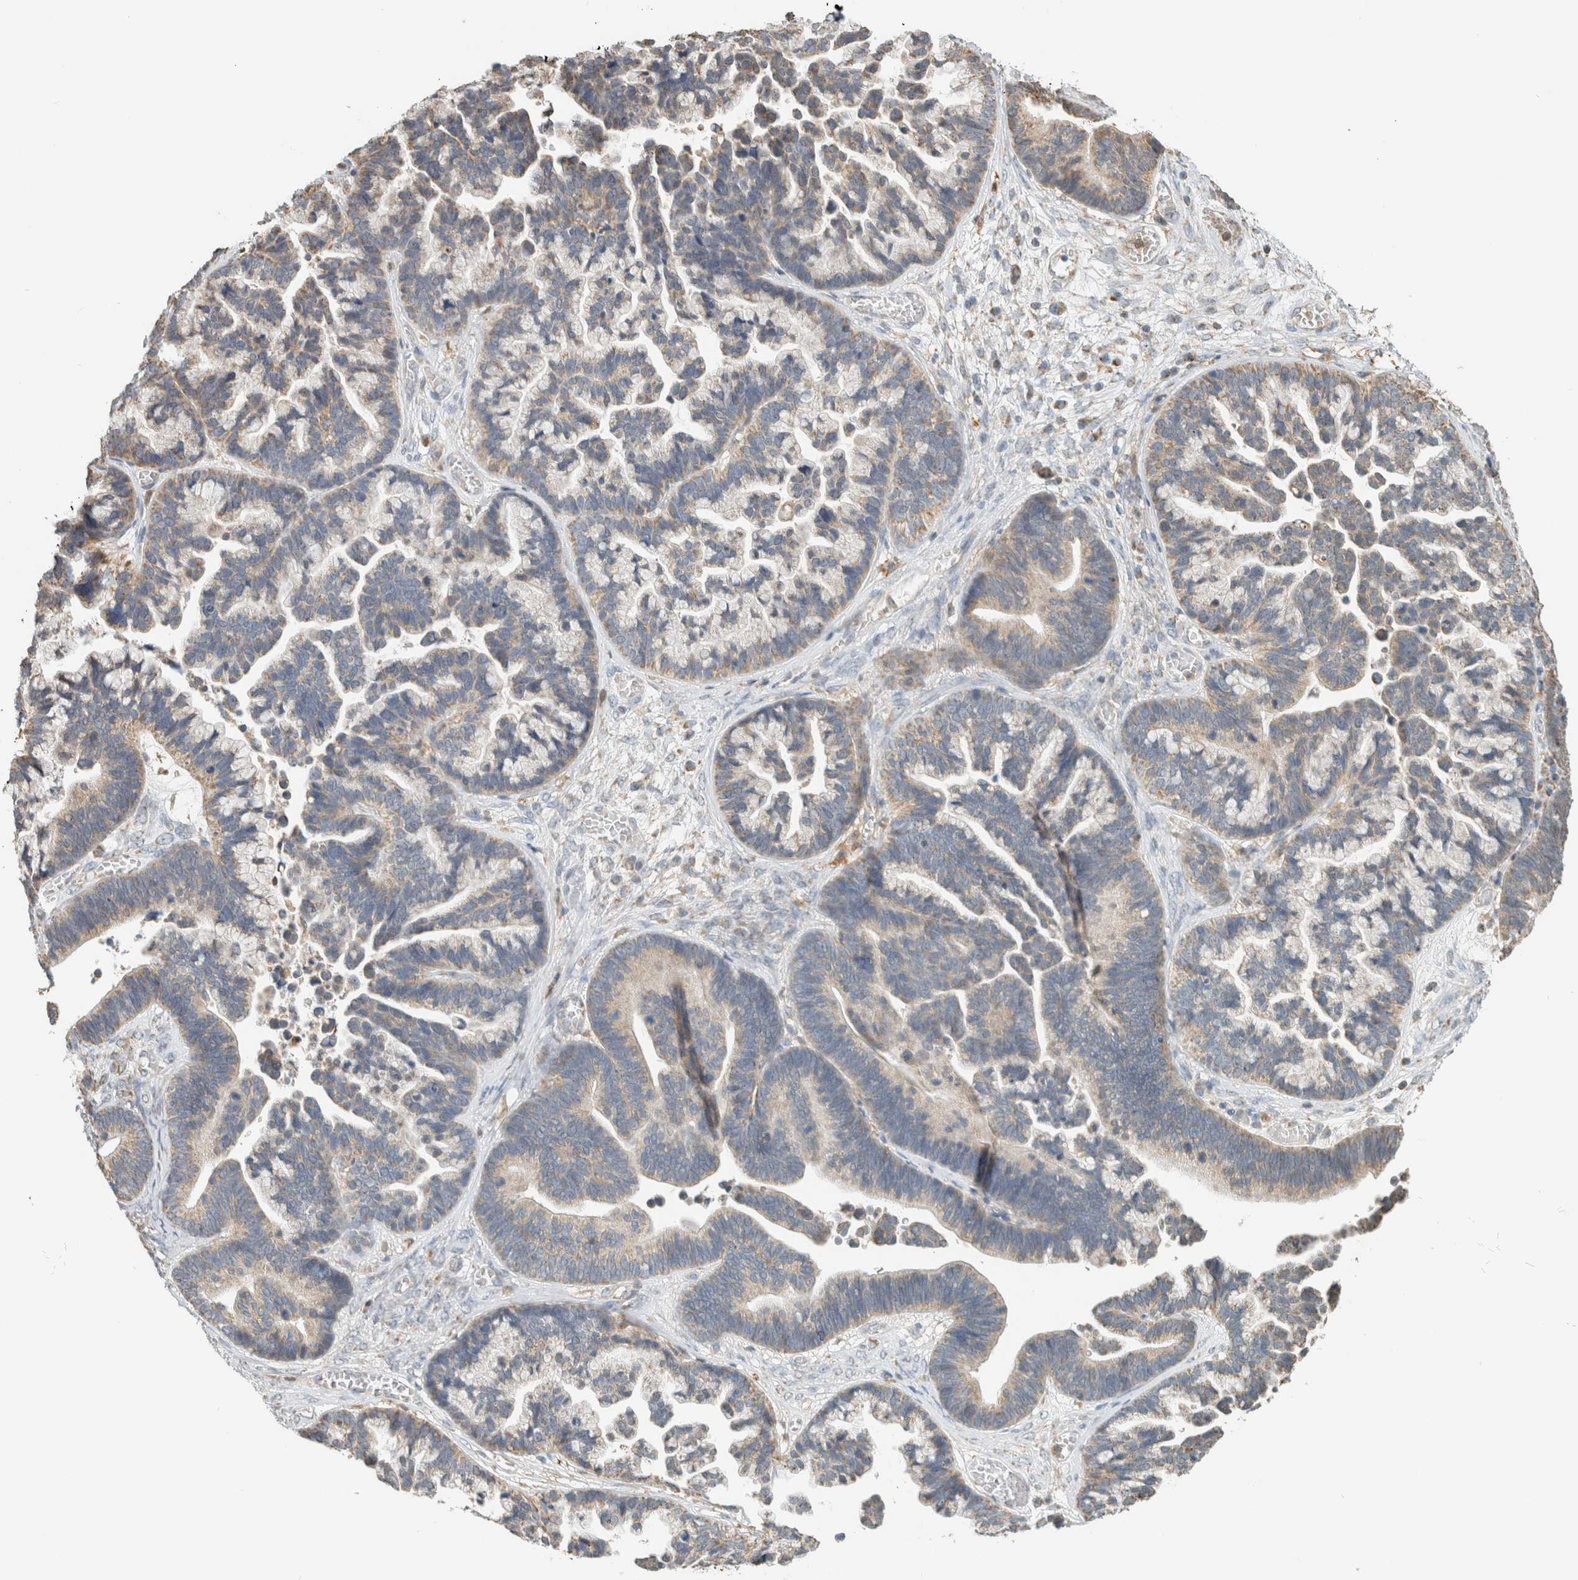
{"staining": {"intensity": "weak", "quantity": "25%-75%", "location": "cytoplasmic/membranous"}, "tissue": "ovarian cancer", "cell_type": "Tumor cells", "image_type": "cancer", "snomed": [{"axis": "morphology", "description": "Cystadenocarcinoma, serous, NOS"}, {"axis": "topography", "description": "Ovary"}], "caption": "Immunohistochemistry (IHC) staining of serous cystadenocarcinoma (ovarian), which shows low levels of weak cytoplasmic/membranous expression in approximately 25%-75% of tumor cells indicating weak cytoplasmic/membranous protein positivity. The staining was performed using DAB (brown) for protein detection and nuclei were counterstained in hematoxylin (blue).", "gene": "CAPG", "patient": {"sex": "female", "age": 56}}